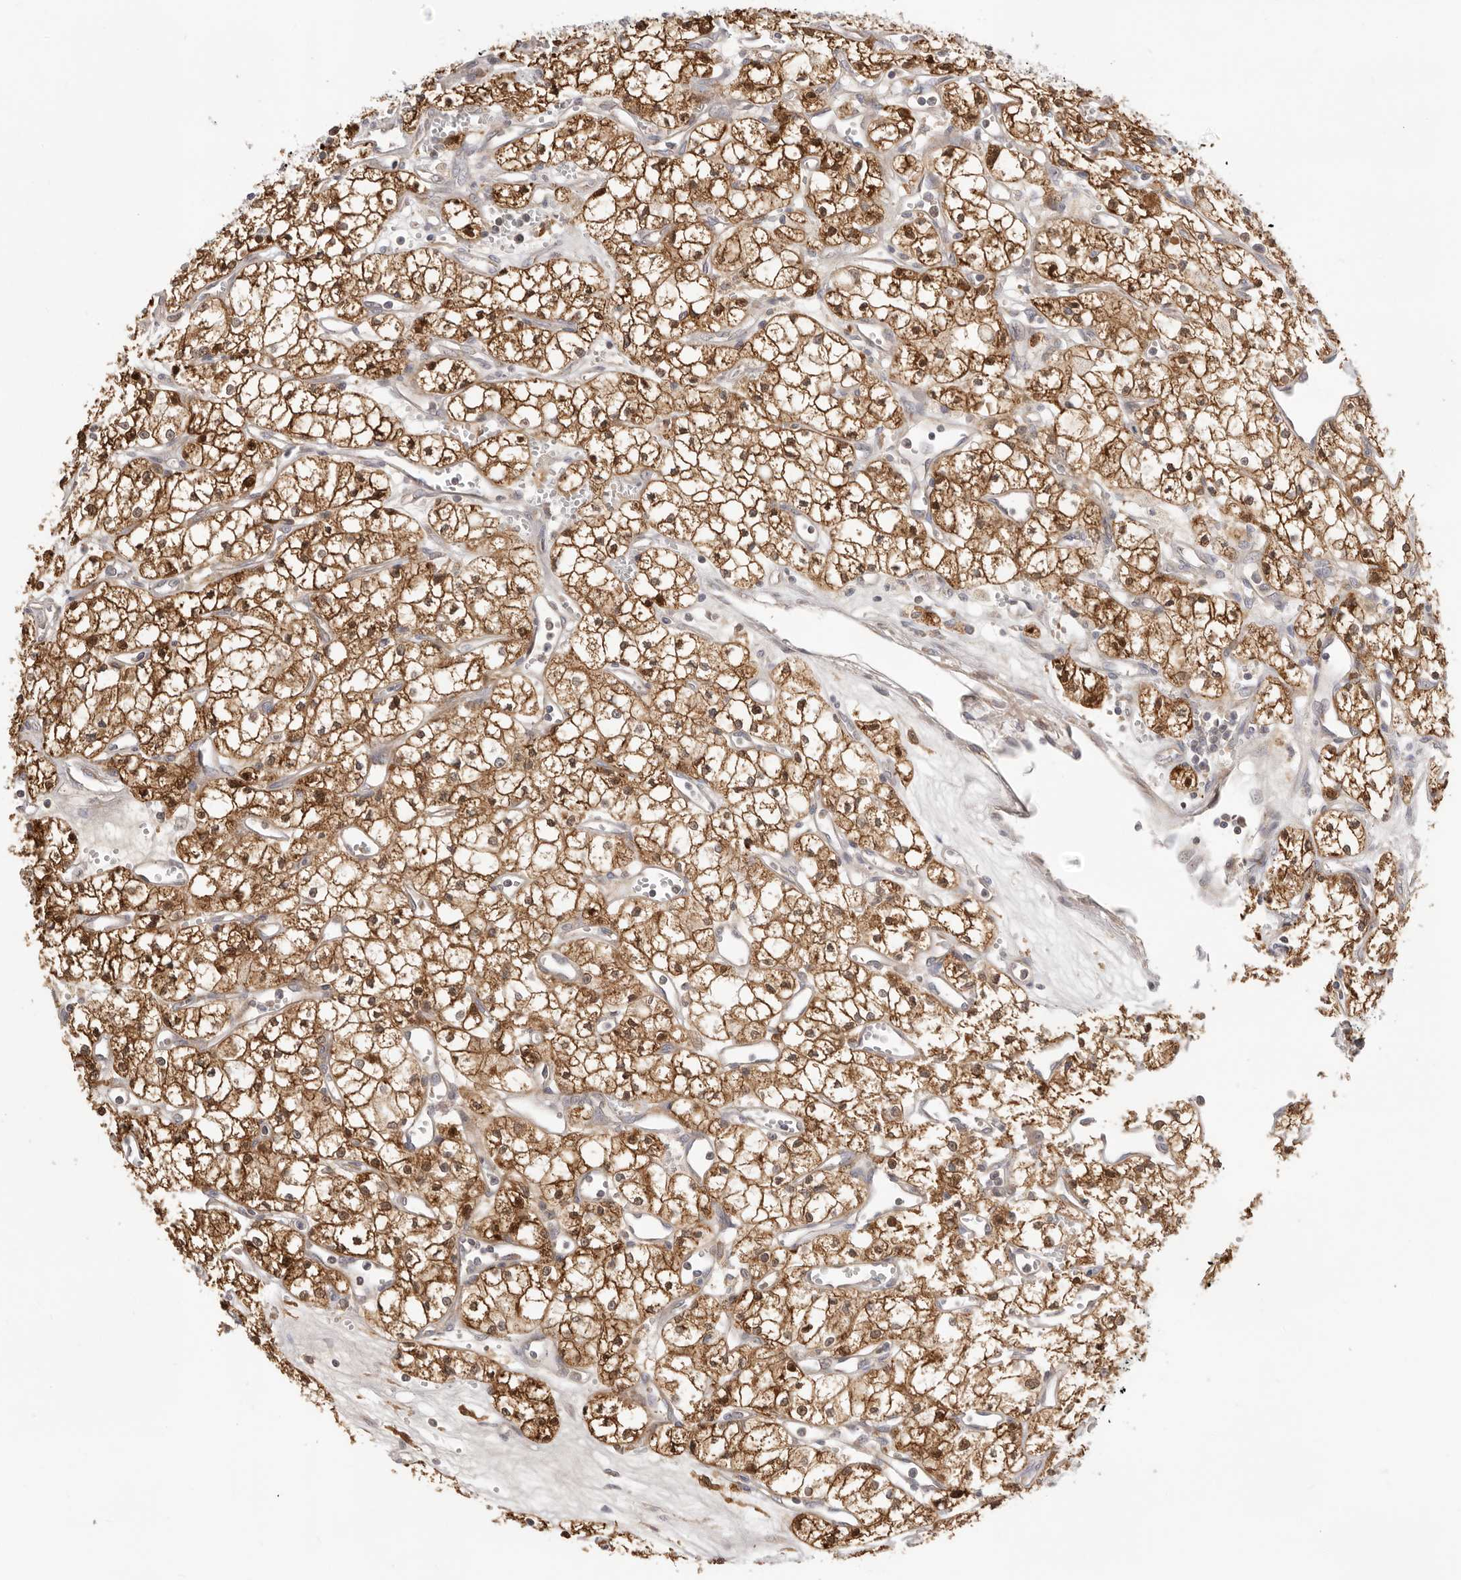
{"staining": {"intensity": "moderate", "quantity": ">75%", "location": "cytoplasmic/membranous"}, "tissue": "renal cancer", "cell_type": "Tumor cells", "image_type": "cancer", "snomed": [{"axis": "morphology", "description": "Adenocarcinoma, NOS"}, {"axis": "topography", "description": "Kidney"}], "caption": "A brown stain shows moderate cytoplasmic/membranous expression of a protein in human renal cancer (adenocarcinoma) tumor cells.", "gene": "USH1C", "patient": {"sex": "male", "age": 59}}